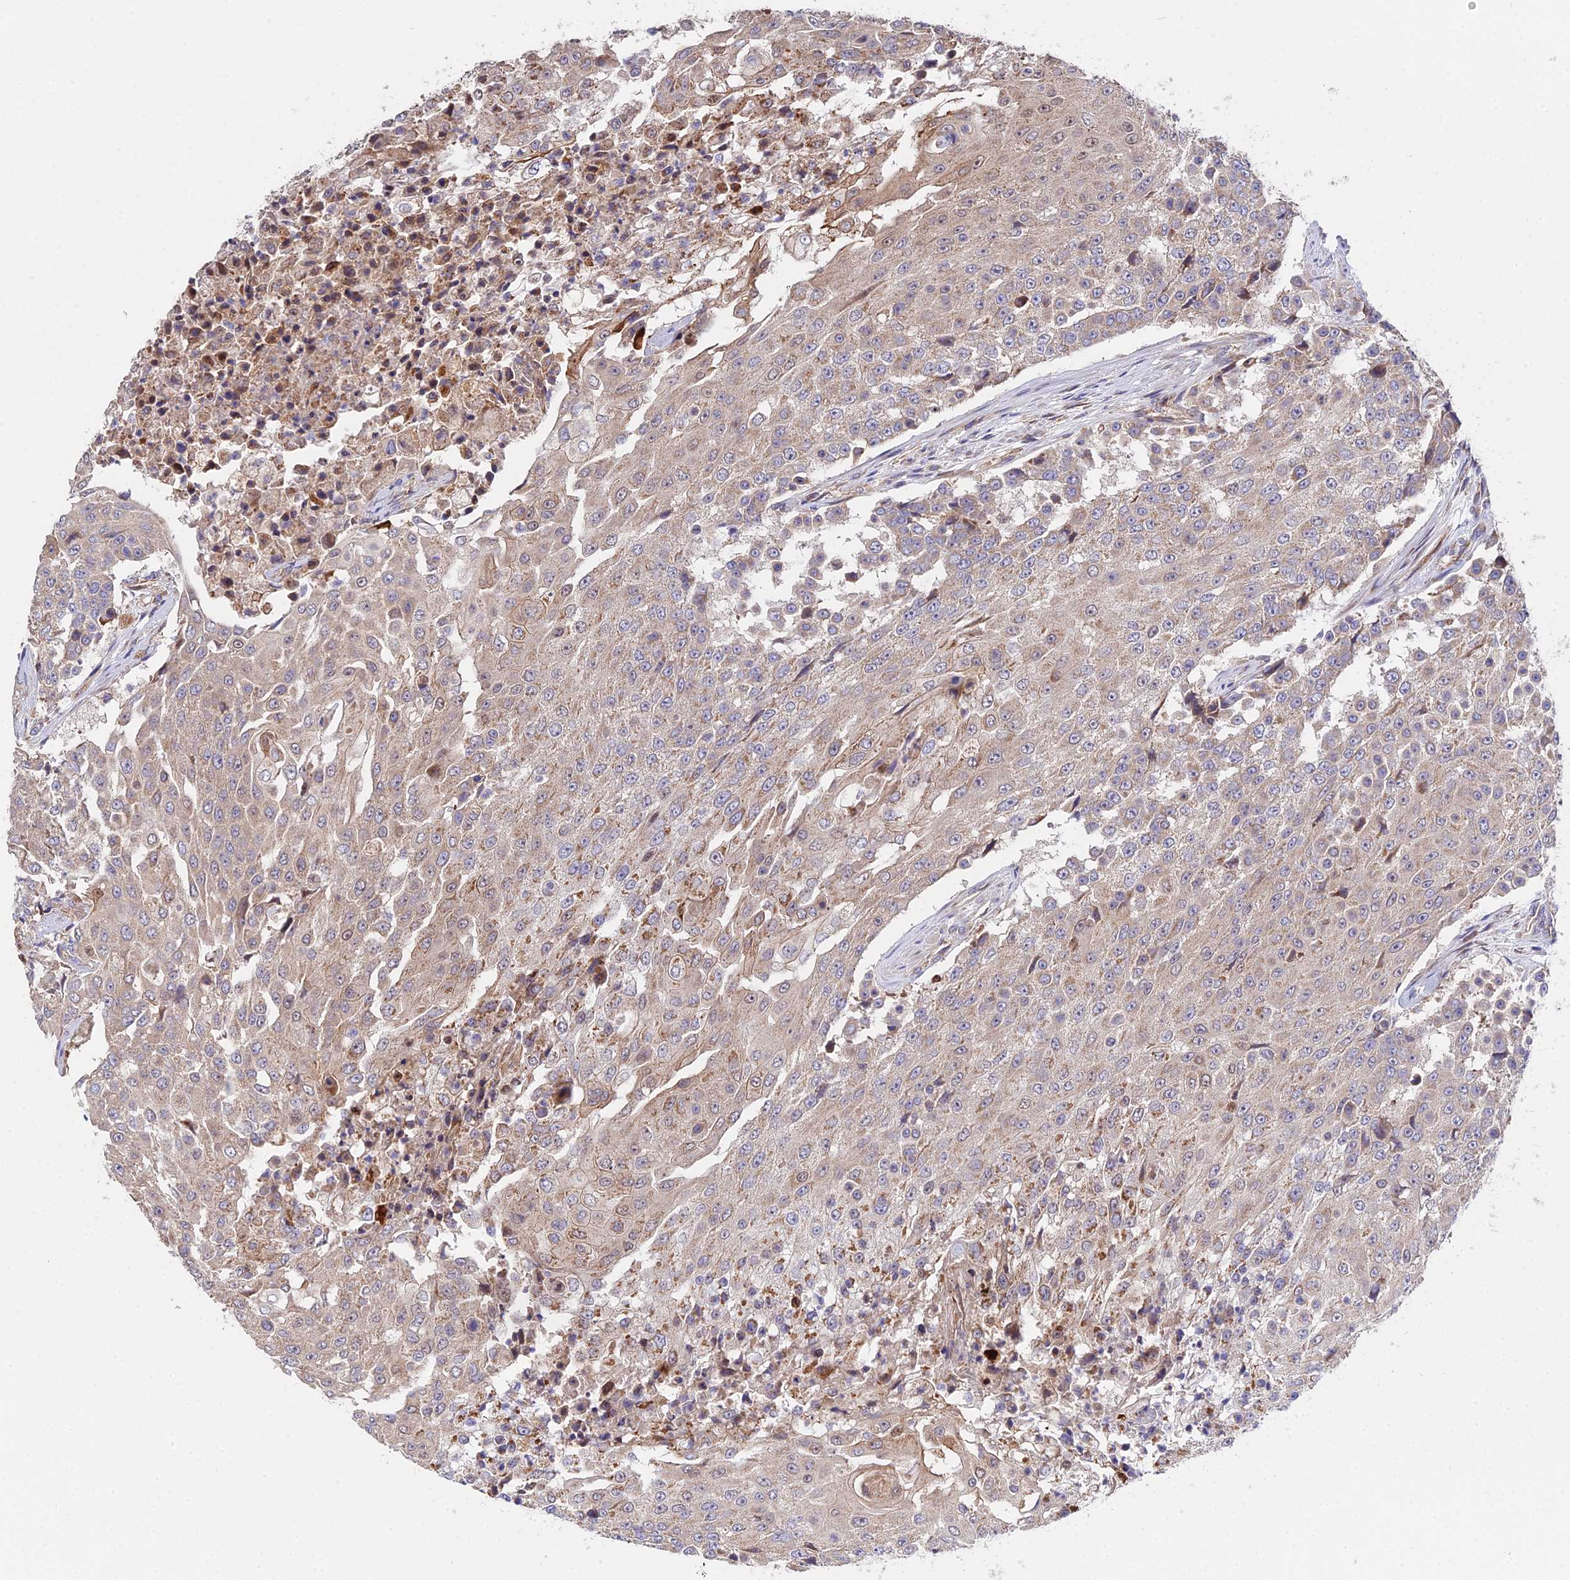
{"staining": {"intensity": "weak", "quantity": ">75%", "location": "cytoplasmic/membranous"}, "tissue": "urothelial cancer", "cell_type": "Tumor cells", "image_type": "cancer", "snomed": [{"axis": "morphology", "description": "Urothelial carcinoma, High grade"}, {"axis": "topography", "description": "Urinary bladder"}], "caption": "There is low levels of weak cytoplasmic/membranous expression in tumor cells of urothelial carcinoma (high-grade), as demonstrated by immunohistochemical staining (brown color).", "gene": "CDC37L1", "patient": {"sex": "female", "age": 63}}